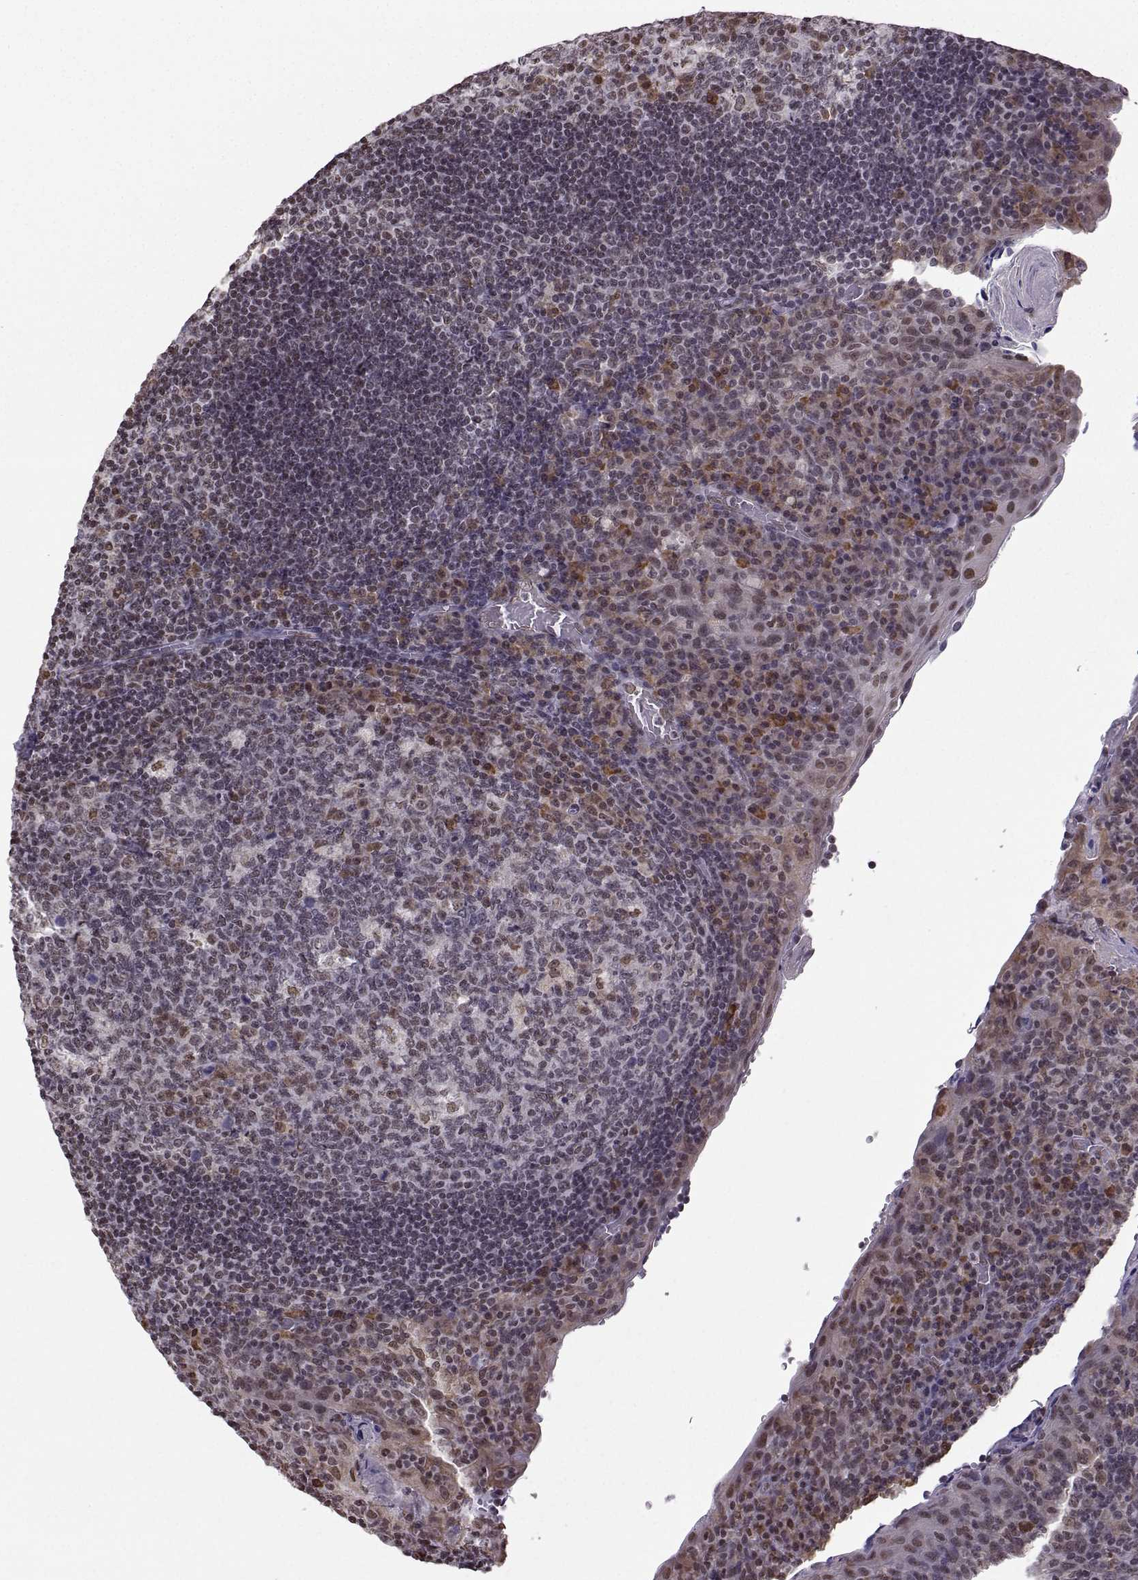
{"staining": {"intensity": "moderate", "quantity": "<25%", "location": "nuclear"}, "tissue": "tonsil", "cell_type": "Germinal center cells", "image_type": "normal", "snomed": [{"axis": "morphology", "description": "Normal tissue, NOS"}, {"axis": "topography", "description": "Tonsil"}], "caption": "Immunohistochemistry micrograph of unremarkable tonsil: tonsil stained using immunohistochemistry (IHC) exhibits low levels of moderate protein expression localized specifically in the nuclear of germinal center cells, appearing as a nuclear brown color.", "gene": "EZH1", "patient": {"sex": "male", "age": 17}}